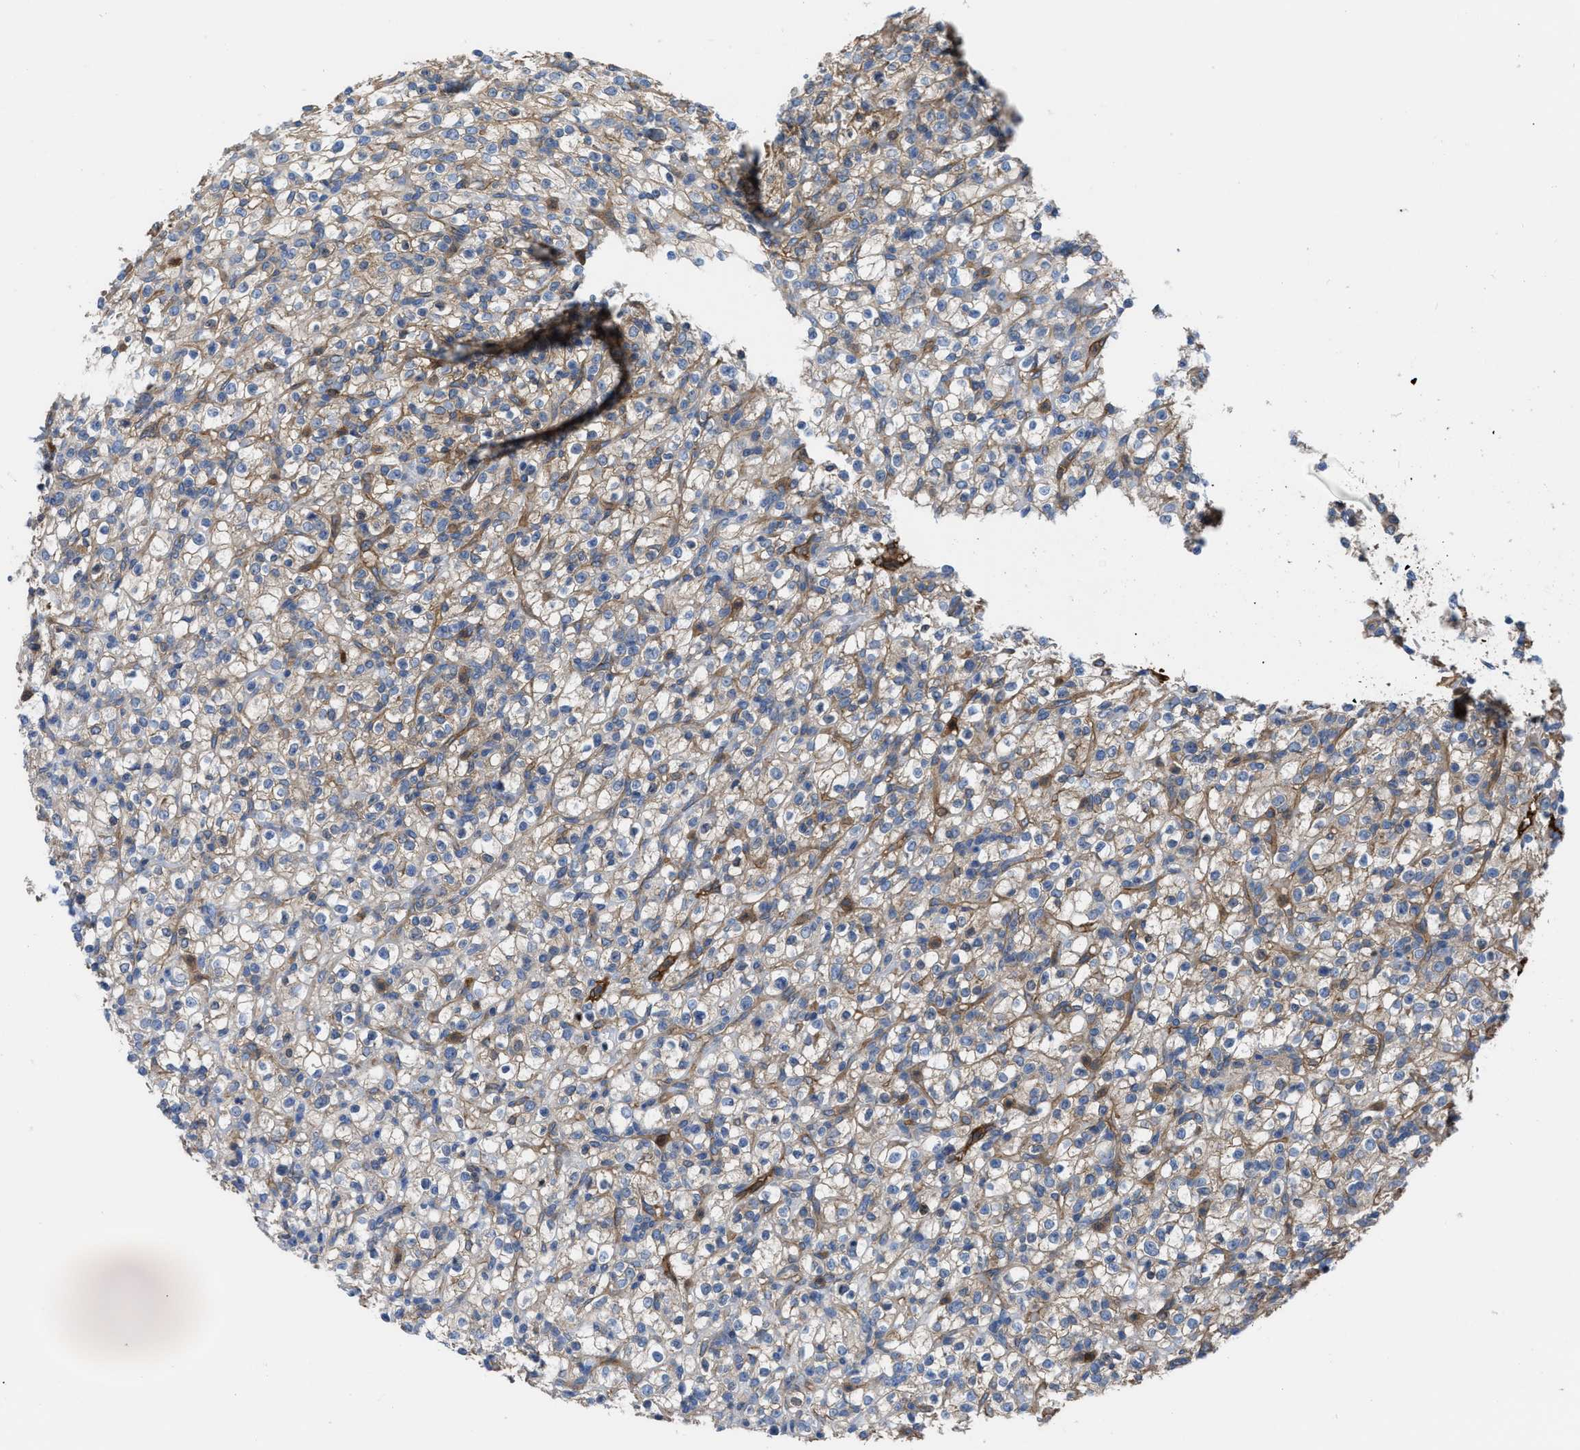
{"staining": {"intensity": "weak", "quantity": "25%-75%", "location": "cytoplasmic/membranous"}, "tissue": "renal cancer", "cell_type": "Tumor cells", "image_type": "cancer", "snomed": [{"axis": "morphology", "description": "Normal tissue, NOS"}, {"axis": "morphology", "description": "Adenocarcinoma, NOS"}, {"axis": "topography", "description": "Kidney"}], "caption": "Protein staining by immunohistochemistry (IHC) displays weak cytoplasmic/membranous positivity in about 25%-75% of tumor cells in renal cancer.", "gene": "TRIOBP", "patient": {"sex": "female", "age": 72}}